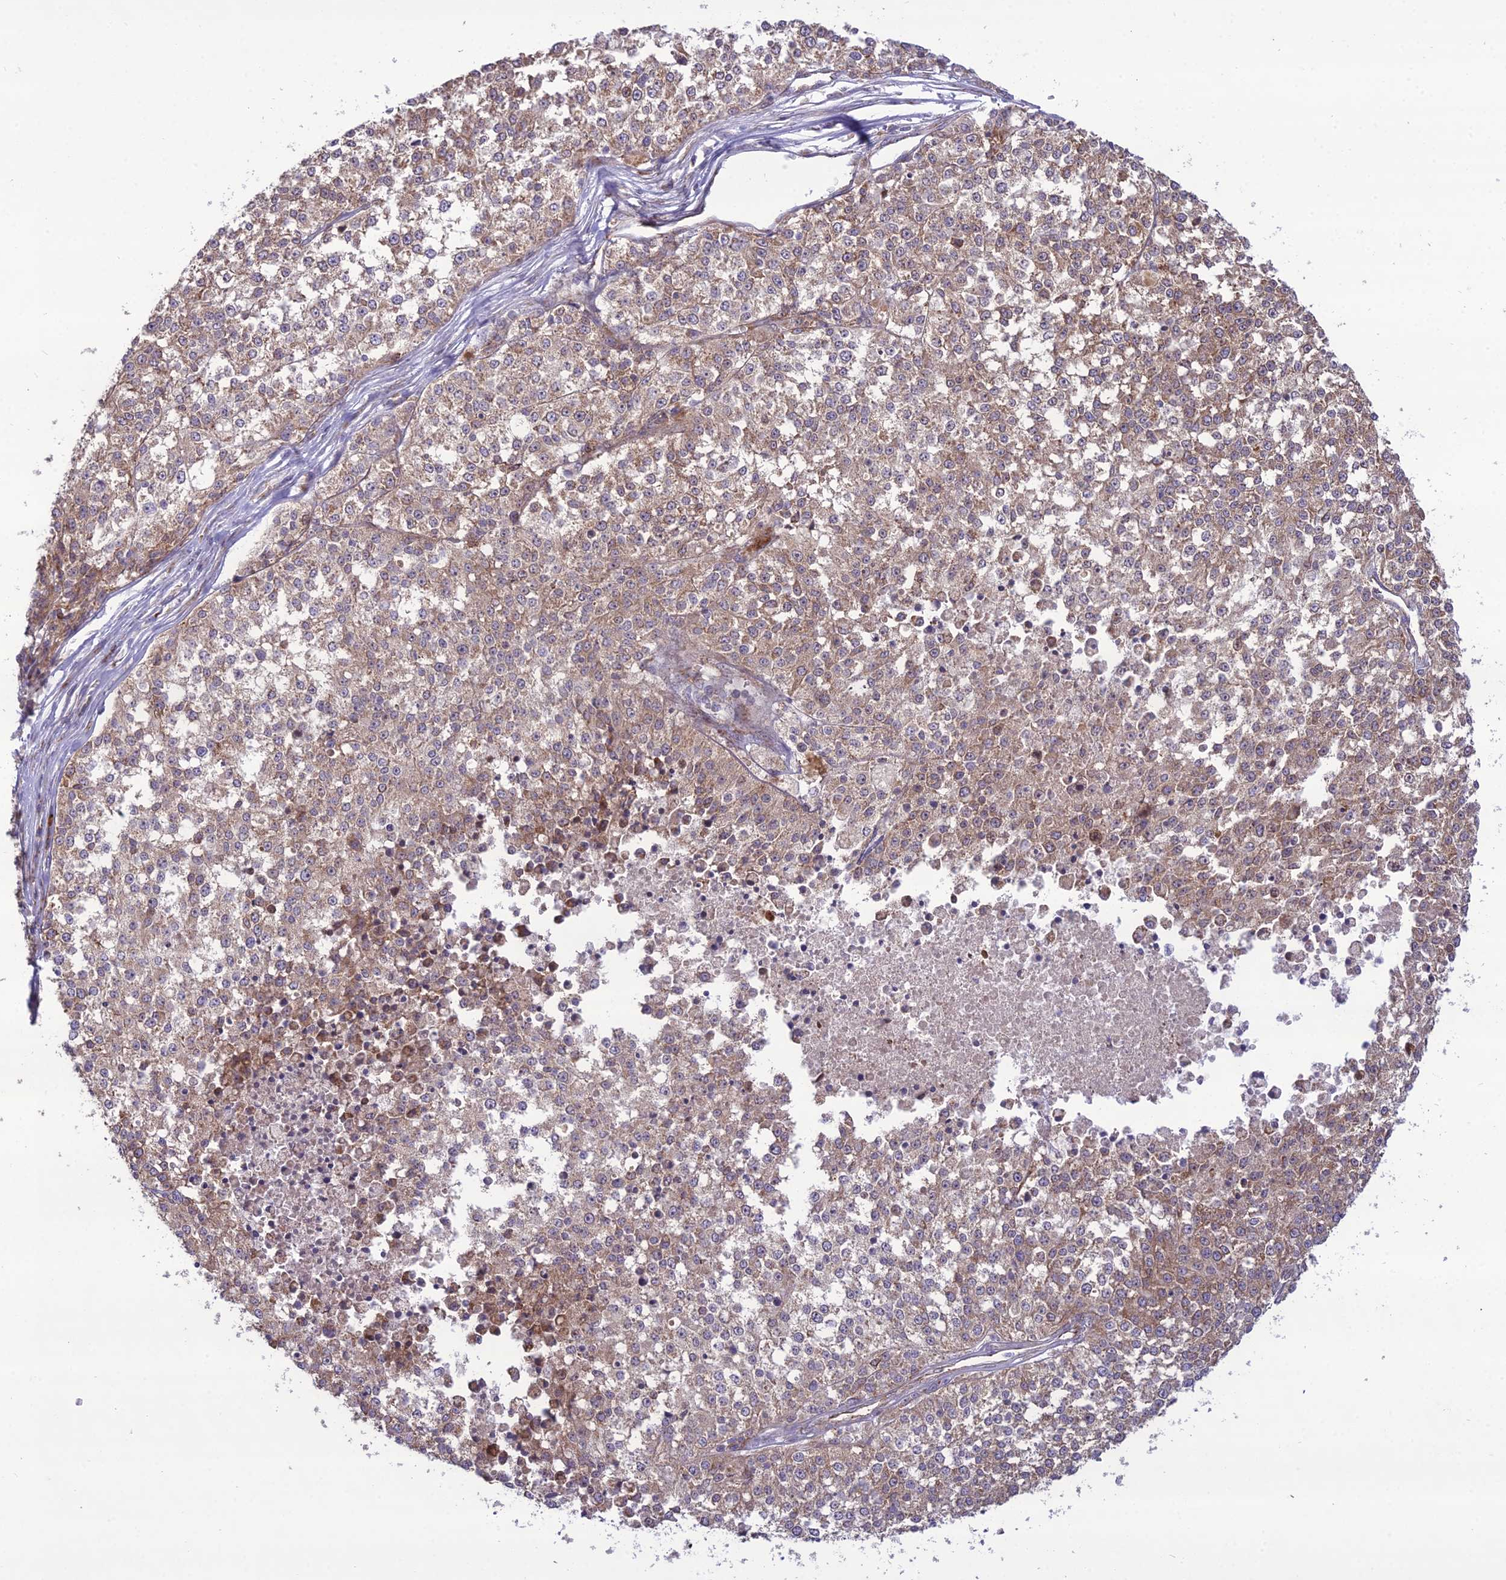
{"staining": {"intensity": "weak", "quantity": ">75%", "location": "cytoplasmic/membranous"}, "tissue": "melanoma", "cell_type": "Tumor cells", "image_type": "cancer", "snomed": [{"axis": "morphology", "description": "Malignant melanoma, NOS"}, {"axis": "topography", "description": "Skin"}], "caption": "Malignant melanoma stained with a brown dye shows weak cytoplasmic/membranous positive staining in about >75% of tumor cells.", "gene": "NODAL", "patient": {"sex": "female", "age": 64}}